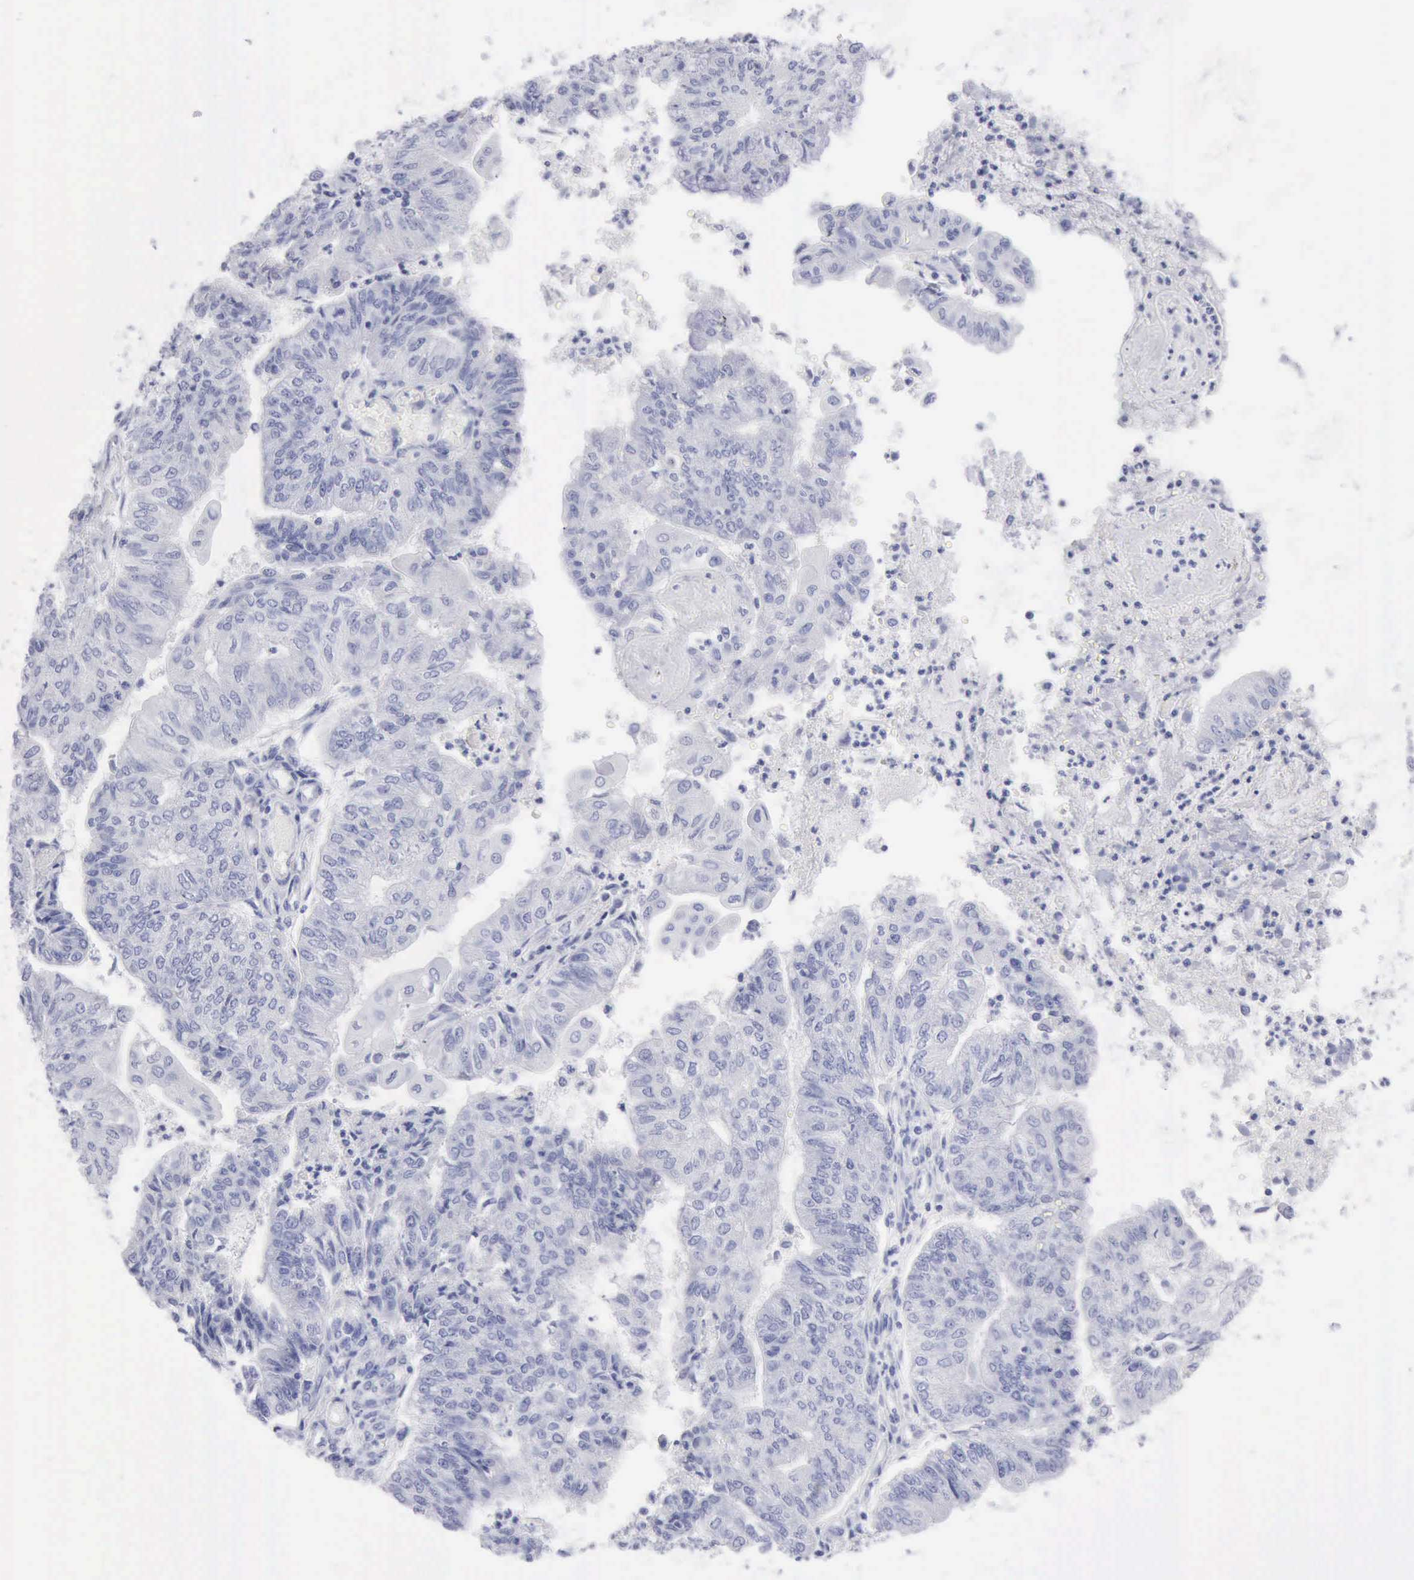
{"staining": {"intensity": "negative", "quantity": "none", "location": "none"}, "tissue": "endometrial cancer", "cell_type": "Tumor cells", "image_type": "cancer", "snomed": [{"axis": "morphology", "description": "Adenocarcinoma, NOS"}, {"axis": "topography", "description": "Endometrium"}], "caption": "Tumor cells show no significant protein staining in endometrial cancer. (DAB IHC, high magnification).", "gene": "ANGEL1", "patient": {"sex": "female", "age": 59}}